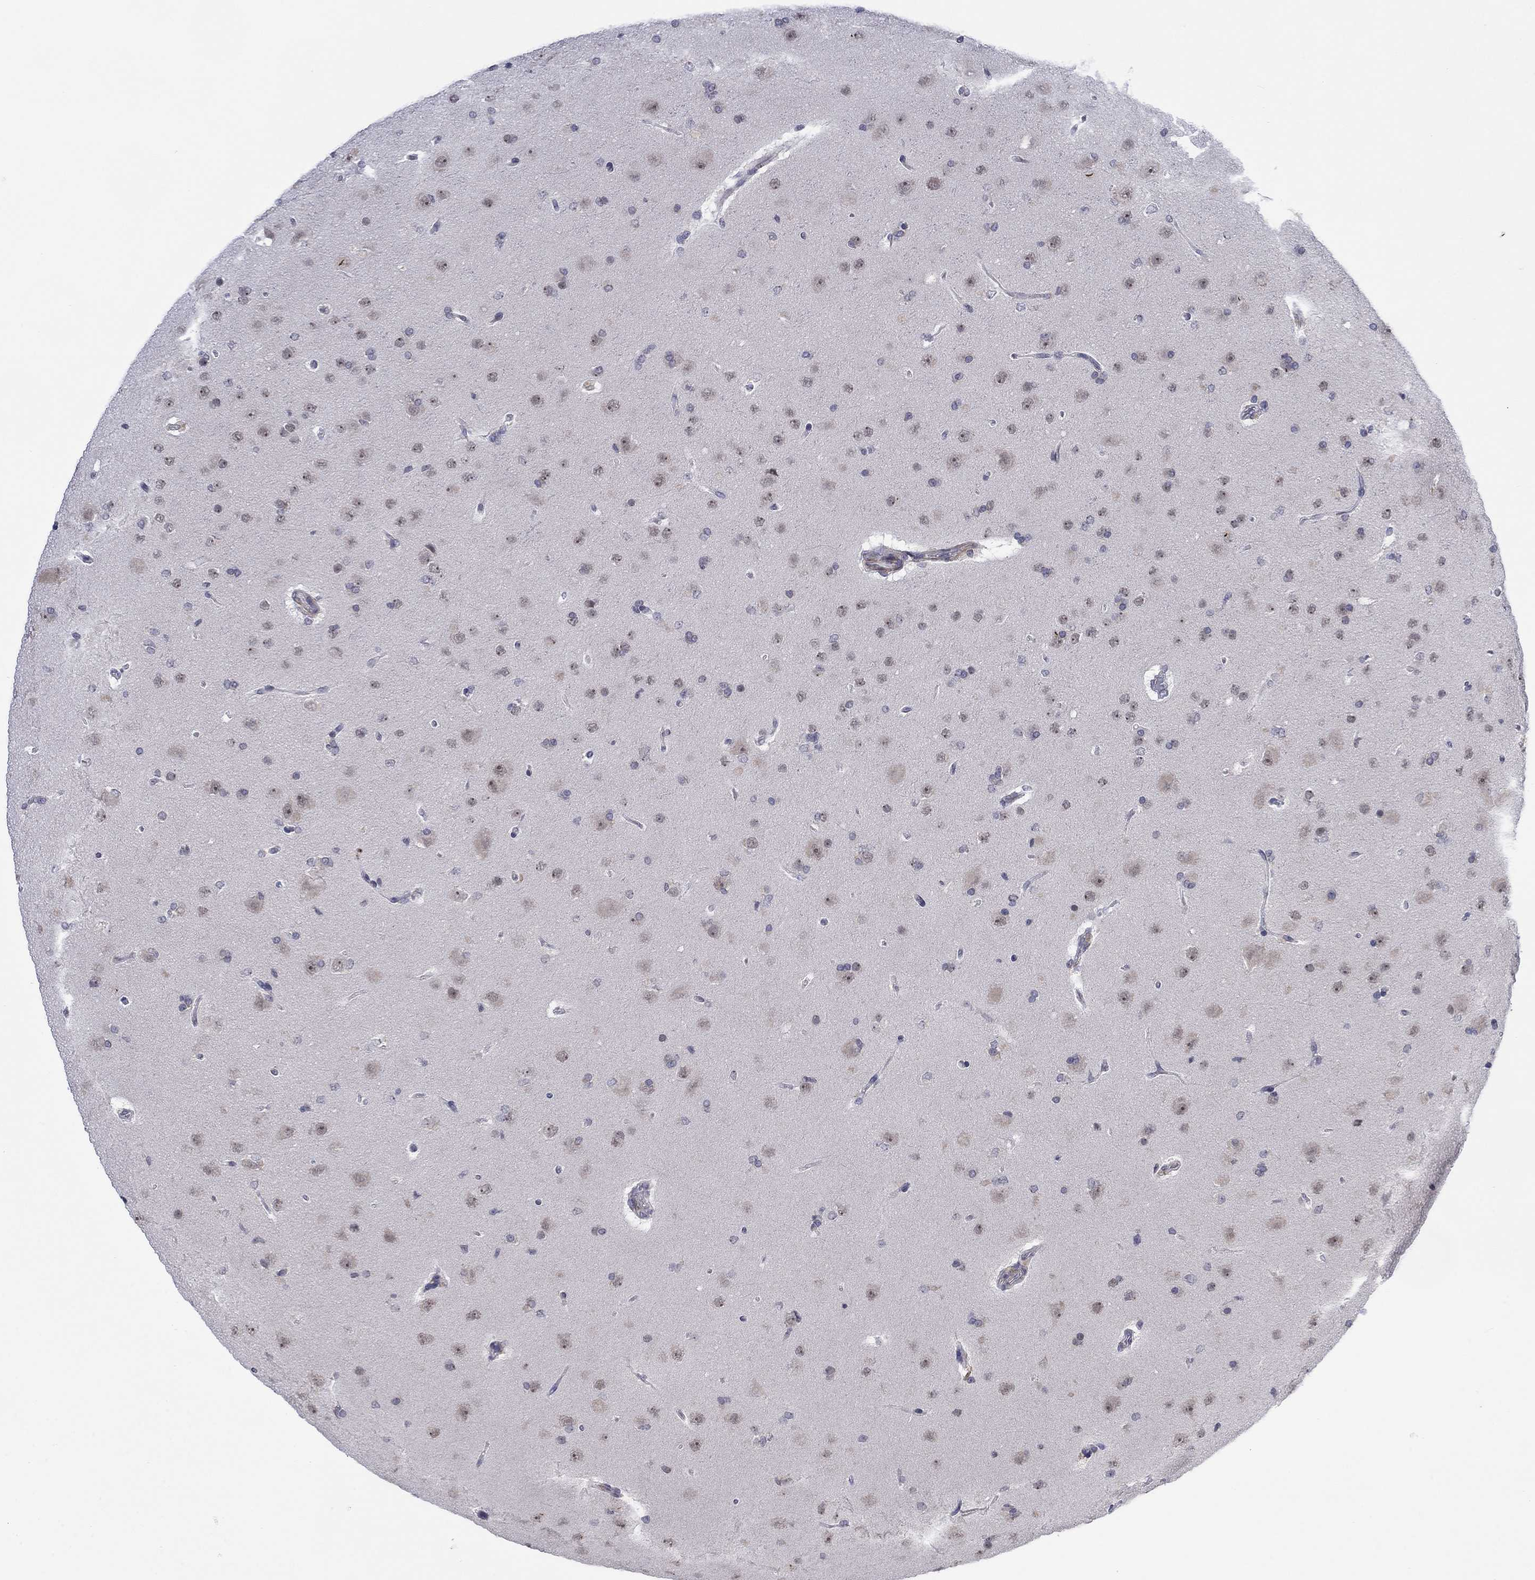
{"staining": {"intensity": "negative", "quantity": "none", "location": "none"}, "tissue": "glioma", "cell_type": "Tumor cells", "image_type": "cancer", "snomed": [{"axis": "morphology", "description": "Glioma, malignant, NOS"}, {"axis": "topography", "description": "Cerebral cortex"}], "caption": "Image shows no protein staining in tumor cells of glioma (malignant) tissue.", "gene": "MTRFR", "patient": {"sex": "male", "age": 58}}